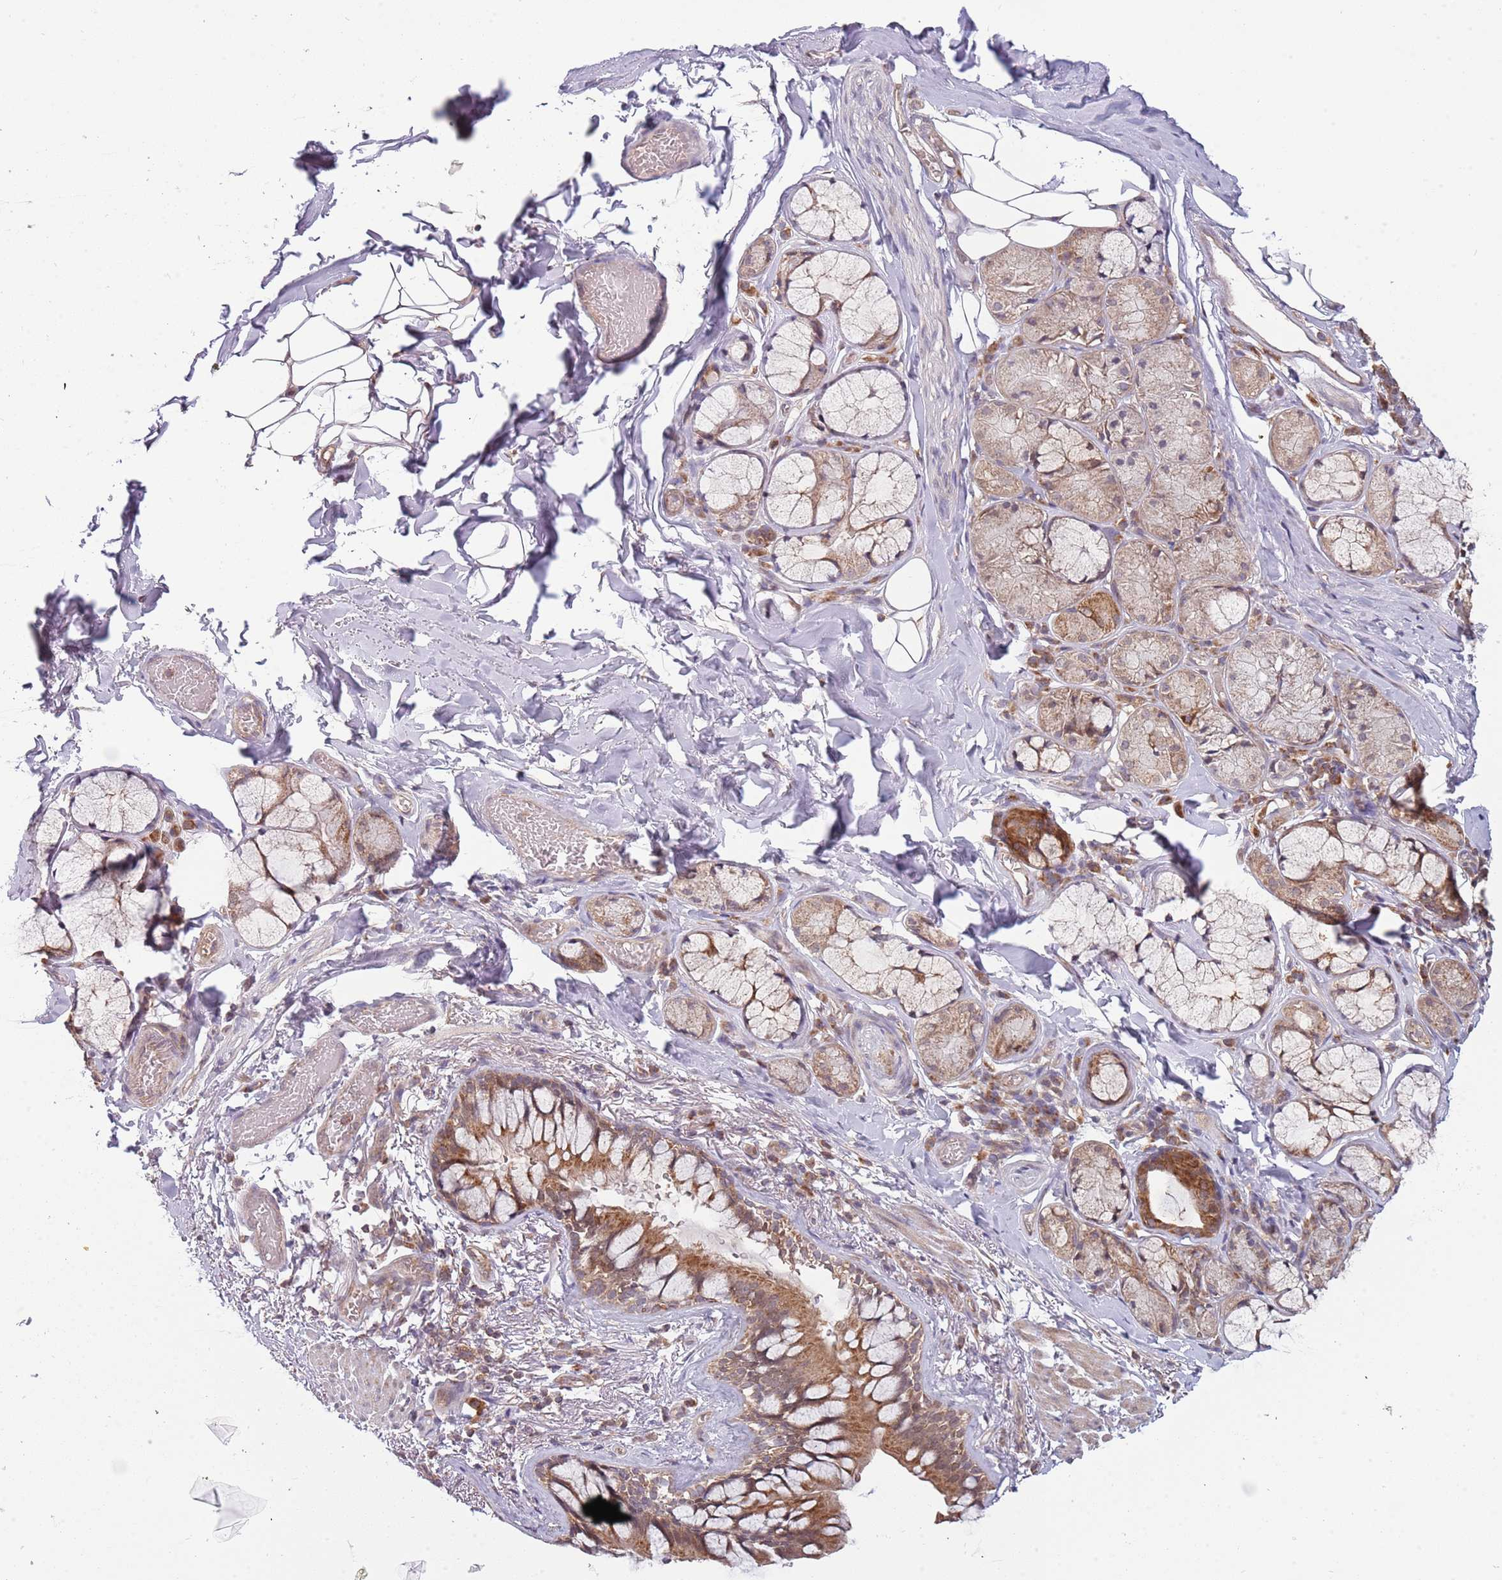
{"staining": {"intensity": "moderate", "quantity": ">75%", "location": "cytoplasmic/membranous"}, "tissue": "bronchus", "cell_type": "Respiratory epithelial cells", "image_type": "normal", "snomed": [{"axis": "morphology", "description": "Normal tissue, NOS"}, {"axis": "topography", "description": "Cartilage tissue"}], "caption": "This photomicrograph exhibits immunohistochemistry staining of benign bronchus, with medium moderate cytoplasmic/membranous positivity in about >75% of respiratory epithelial cells.", "gene": "RNF181", "patient": {"sex": "male", "age": 63}}